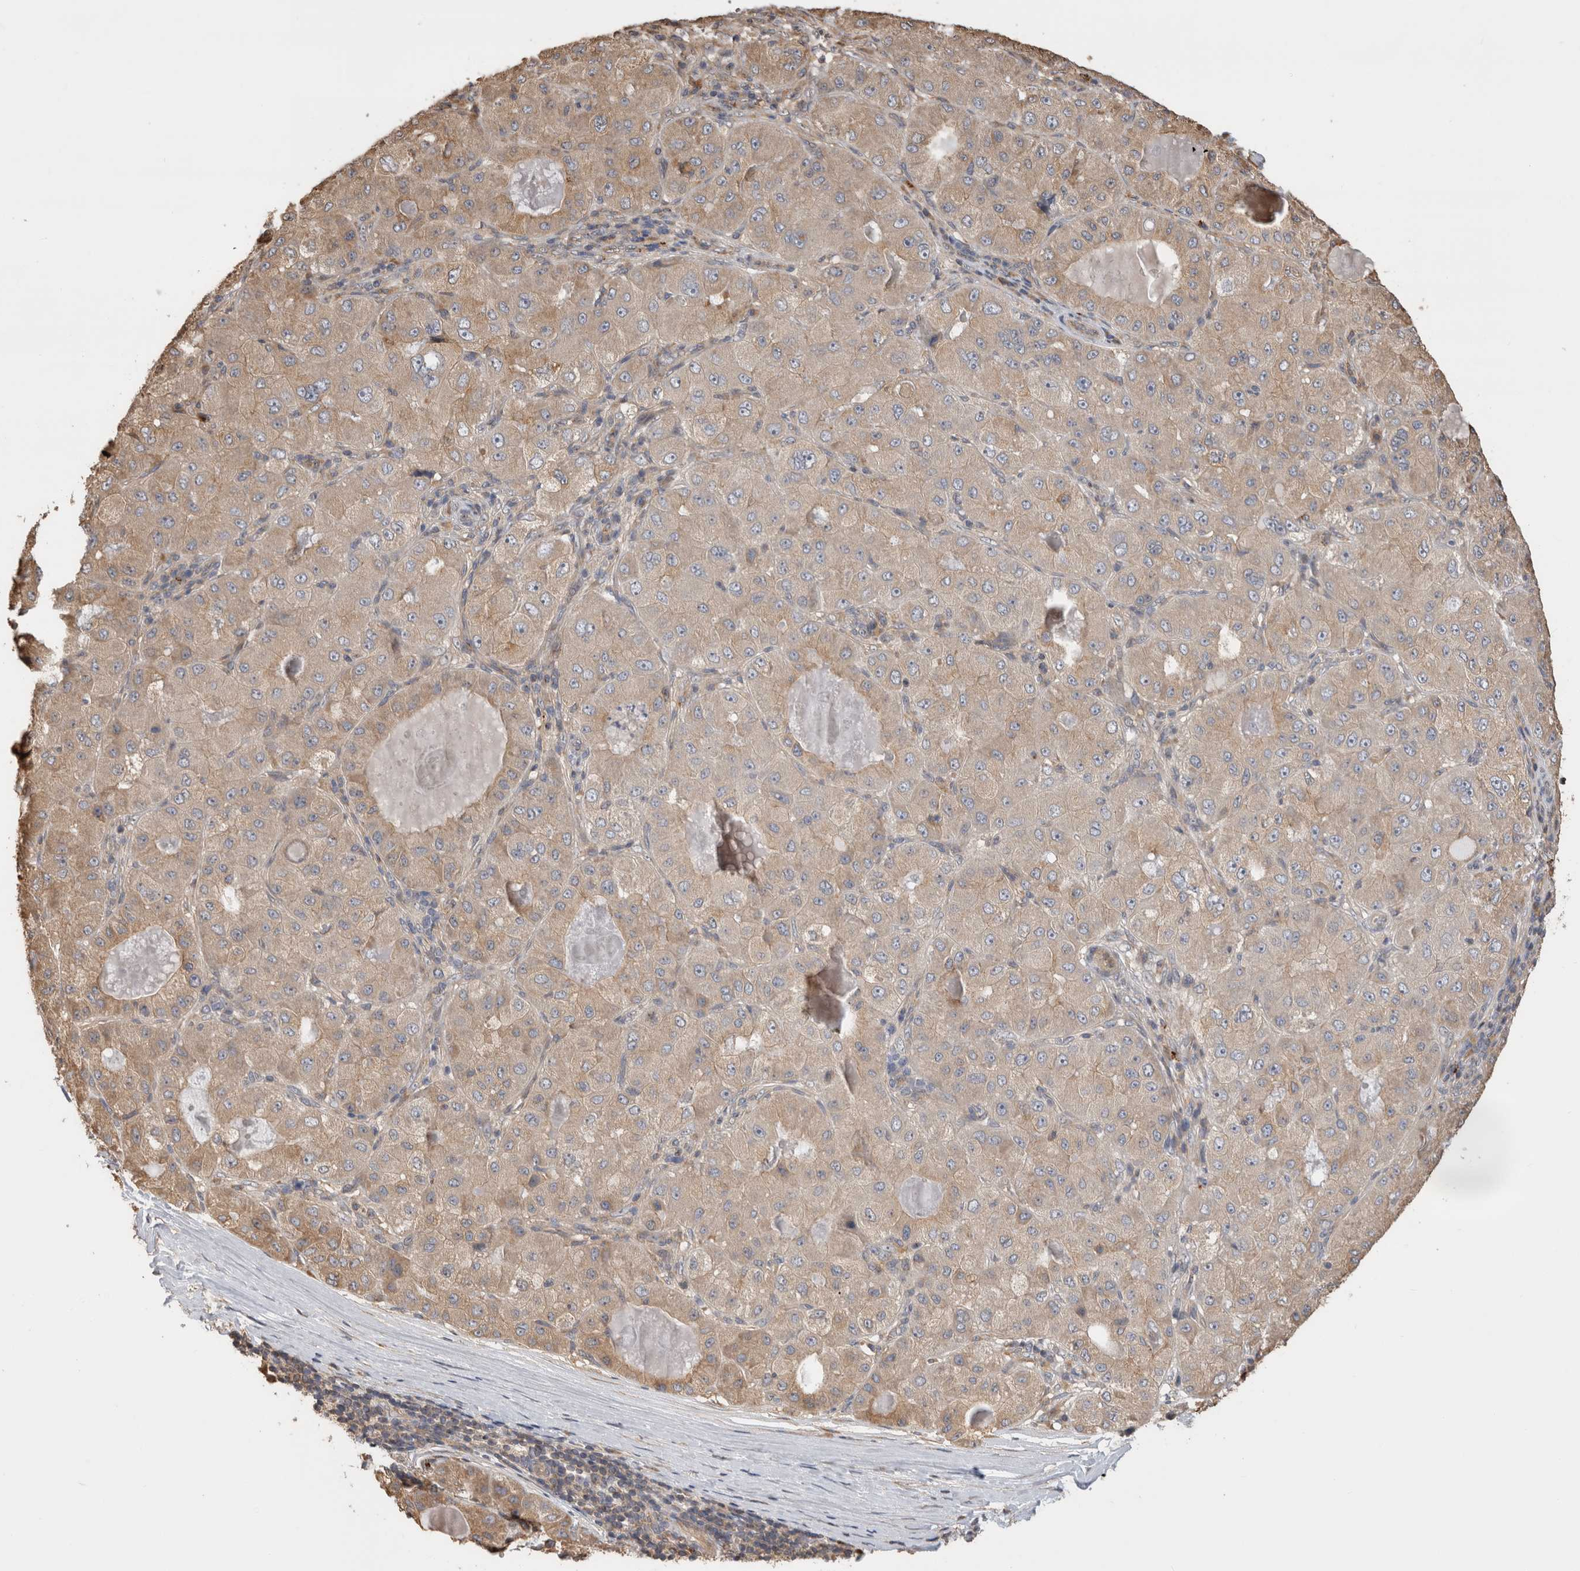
{"staining": {"intensity": "weak", "quantity": ">75%", "location": "cytoplasmic/membranous"}, "tissue": "liver cancer", "cell_type": "Tumor cells", "image_type": "cancer", "snomed": [{"axis": "morphology", "description": "Carcinoma, Hepatocellular, NOS"}, {"axis": "topography", "description": "Liver"}], "caption": "Brown immunohistochemical staining in liver cancer exhibits weak cytoplasmic/membranous expression in approximately >75% of tumor cells. Immunohistochemistry stains the protein of interest in brown and the nuclei are stained blue.", "gene": "CLIP1", "patient": {"sex": "male", "age": 80}}